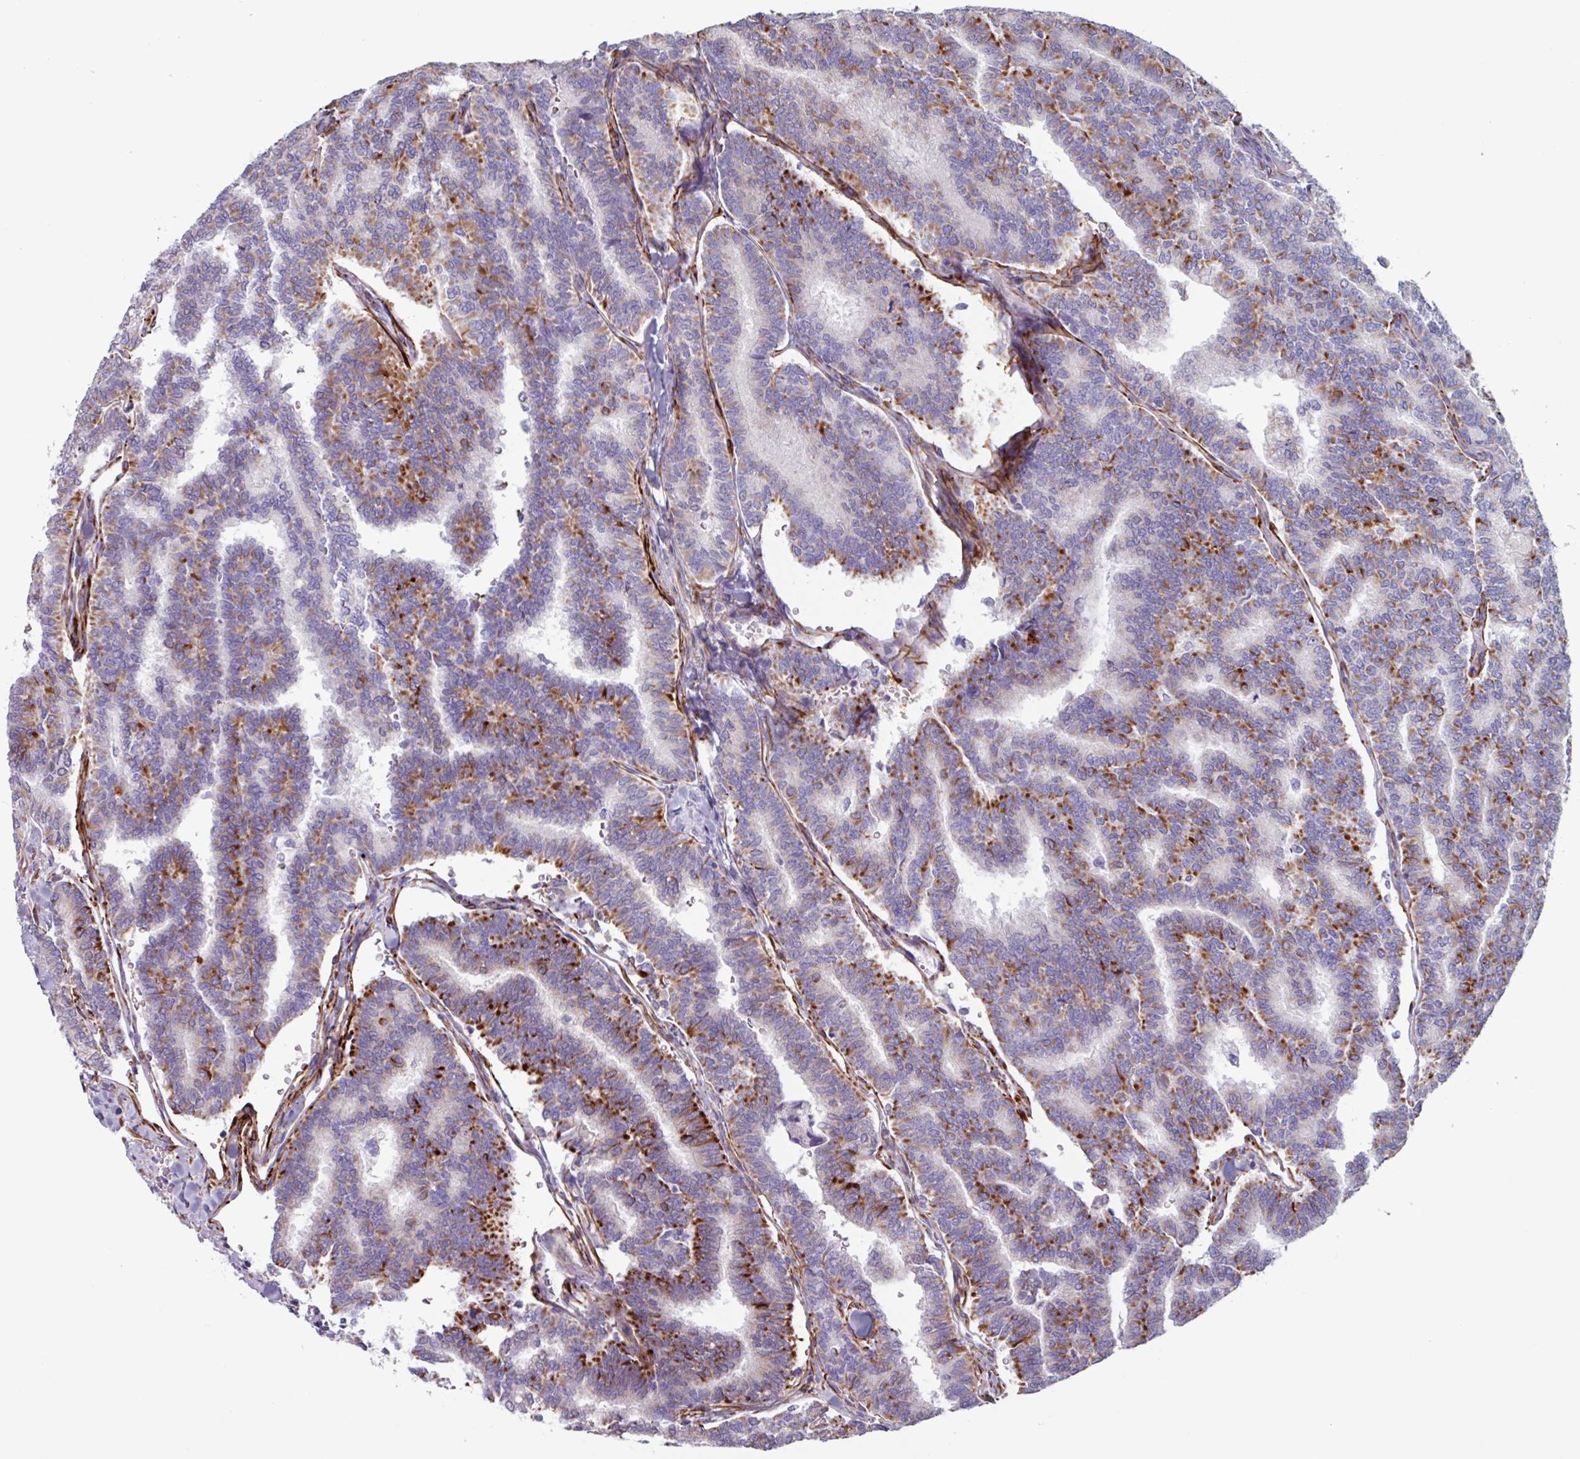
{"staining": {"intensity": "strong", "quantity": "25%-75%", "location": "cytoplasmic/membranous"}, "tissue": "thyroid cancer", "cell_type": "Tumor cells", "image_type": "cancer", "snomed": [{"axis": "morphology", "description": "Papillary adenocarcinoma, NOS"}, {"axis": "topography", "description": "Thyroid gland"}], "caption": "Human thyroid cancer stained with a protein marker displays strong staining in tumor cells.", "gene": "BTD", "patient": {"sex": "female", "age": 35}}